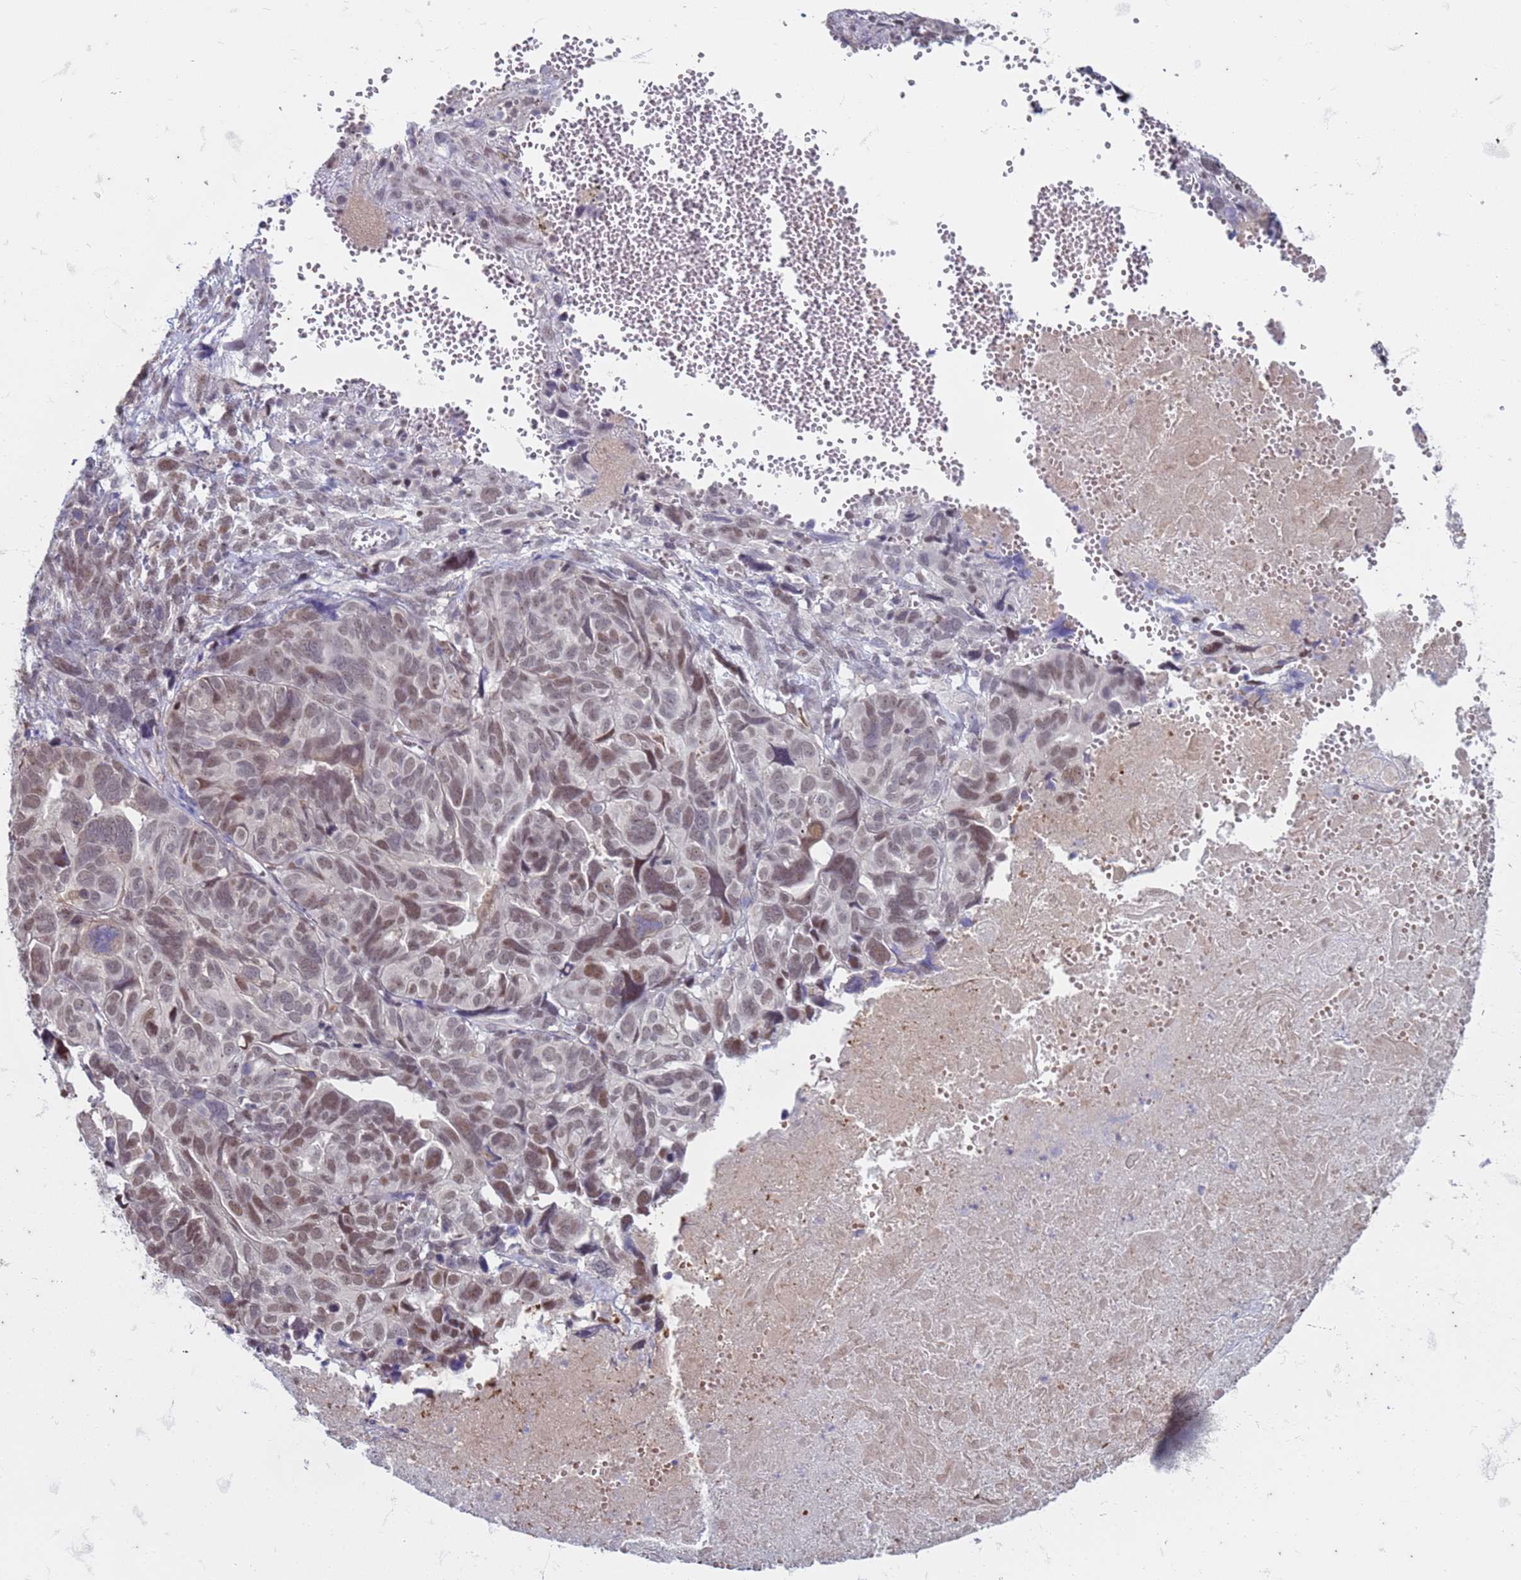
{"staining": {"intensity": "moderate", "quantity": "25%-75%", "location": "nuclear"}, "tissue": "ovarian cancer", "cell_type": "Tumor cells", "image_type": "cancer", "snomed": [{"axis": "morphology", "description": "Cystadenocarcinoma, serous, NOS"}, {"axis": "topography", "description": "Ovary"}], "caption": "This is an image of immunohistochemistry staining of ovarian serous cystadenocarcinoma, which shows moderate expression in the nuclear of tumor cells.", "gene": "TRMT6", "patient": {"sex": "female", "age": 79}}